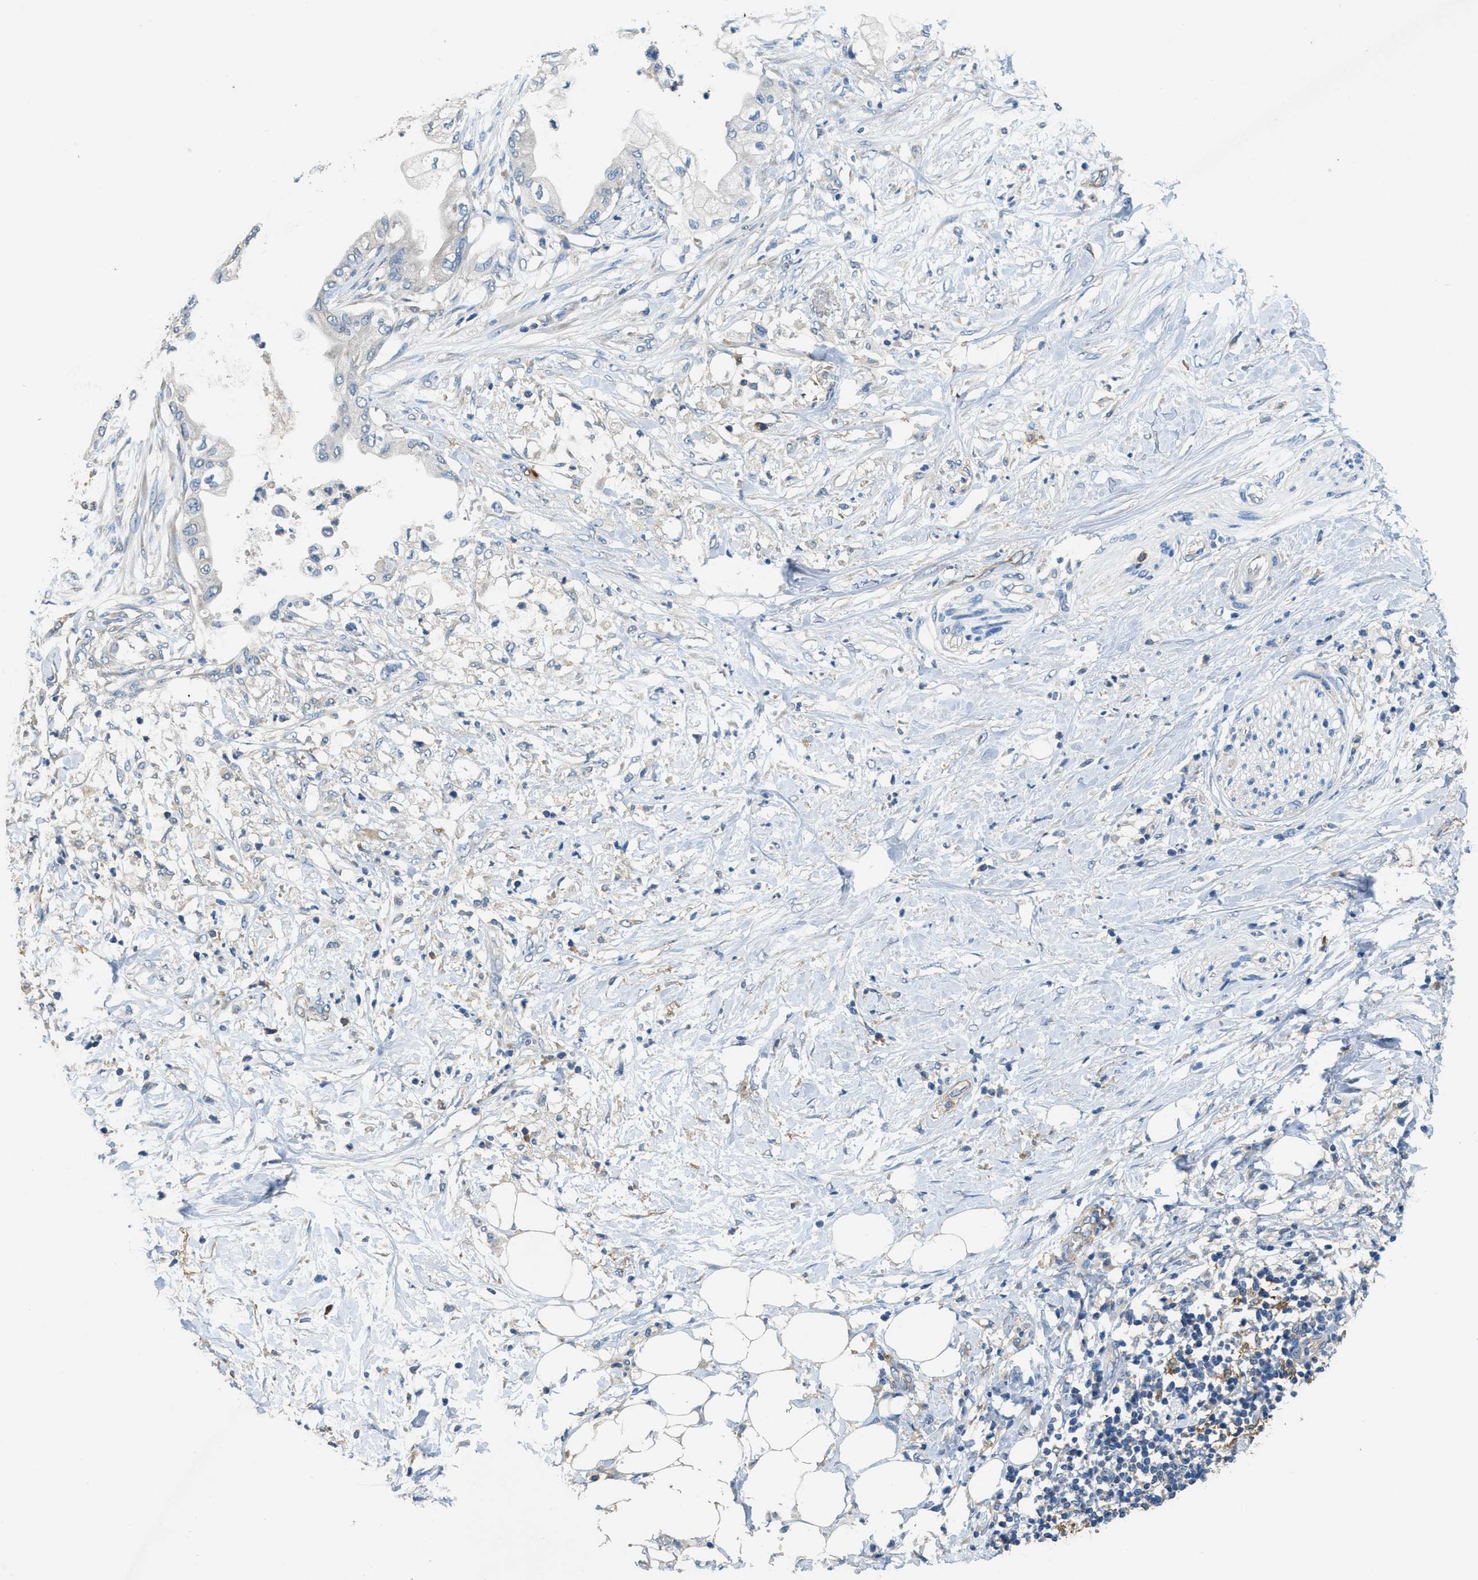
{"staining": {"intensity": "negative", "quantity": "none", "location": "none"}, "tissue": "pancreatic cancer", "cell_type": "Tumor cells", "image_type": "cancer", "snomed": [{"axis": "morphology", "description": "Normal tissue, NOS"}, {"axis": "morphology", "description": "Adenocarcinoma, NOS"}, {"axis": "topography", "description": "Pancreas"}, {"axis": "topography", "description": "Duodenum"}], "caption": "Immunohistochemistry of human adenocarcinoma (pancreatic) shows no expression in tumor cells. (Brightfield microscopy of DAB IHC at high magnification).", "gene": "DGKE", "patient": {"sex": "female", "age": 60}}